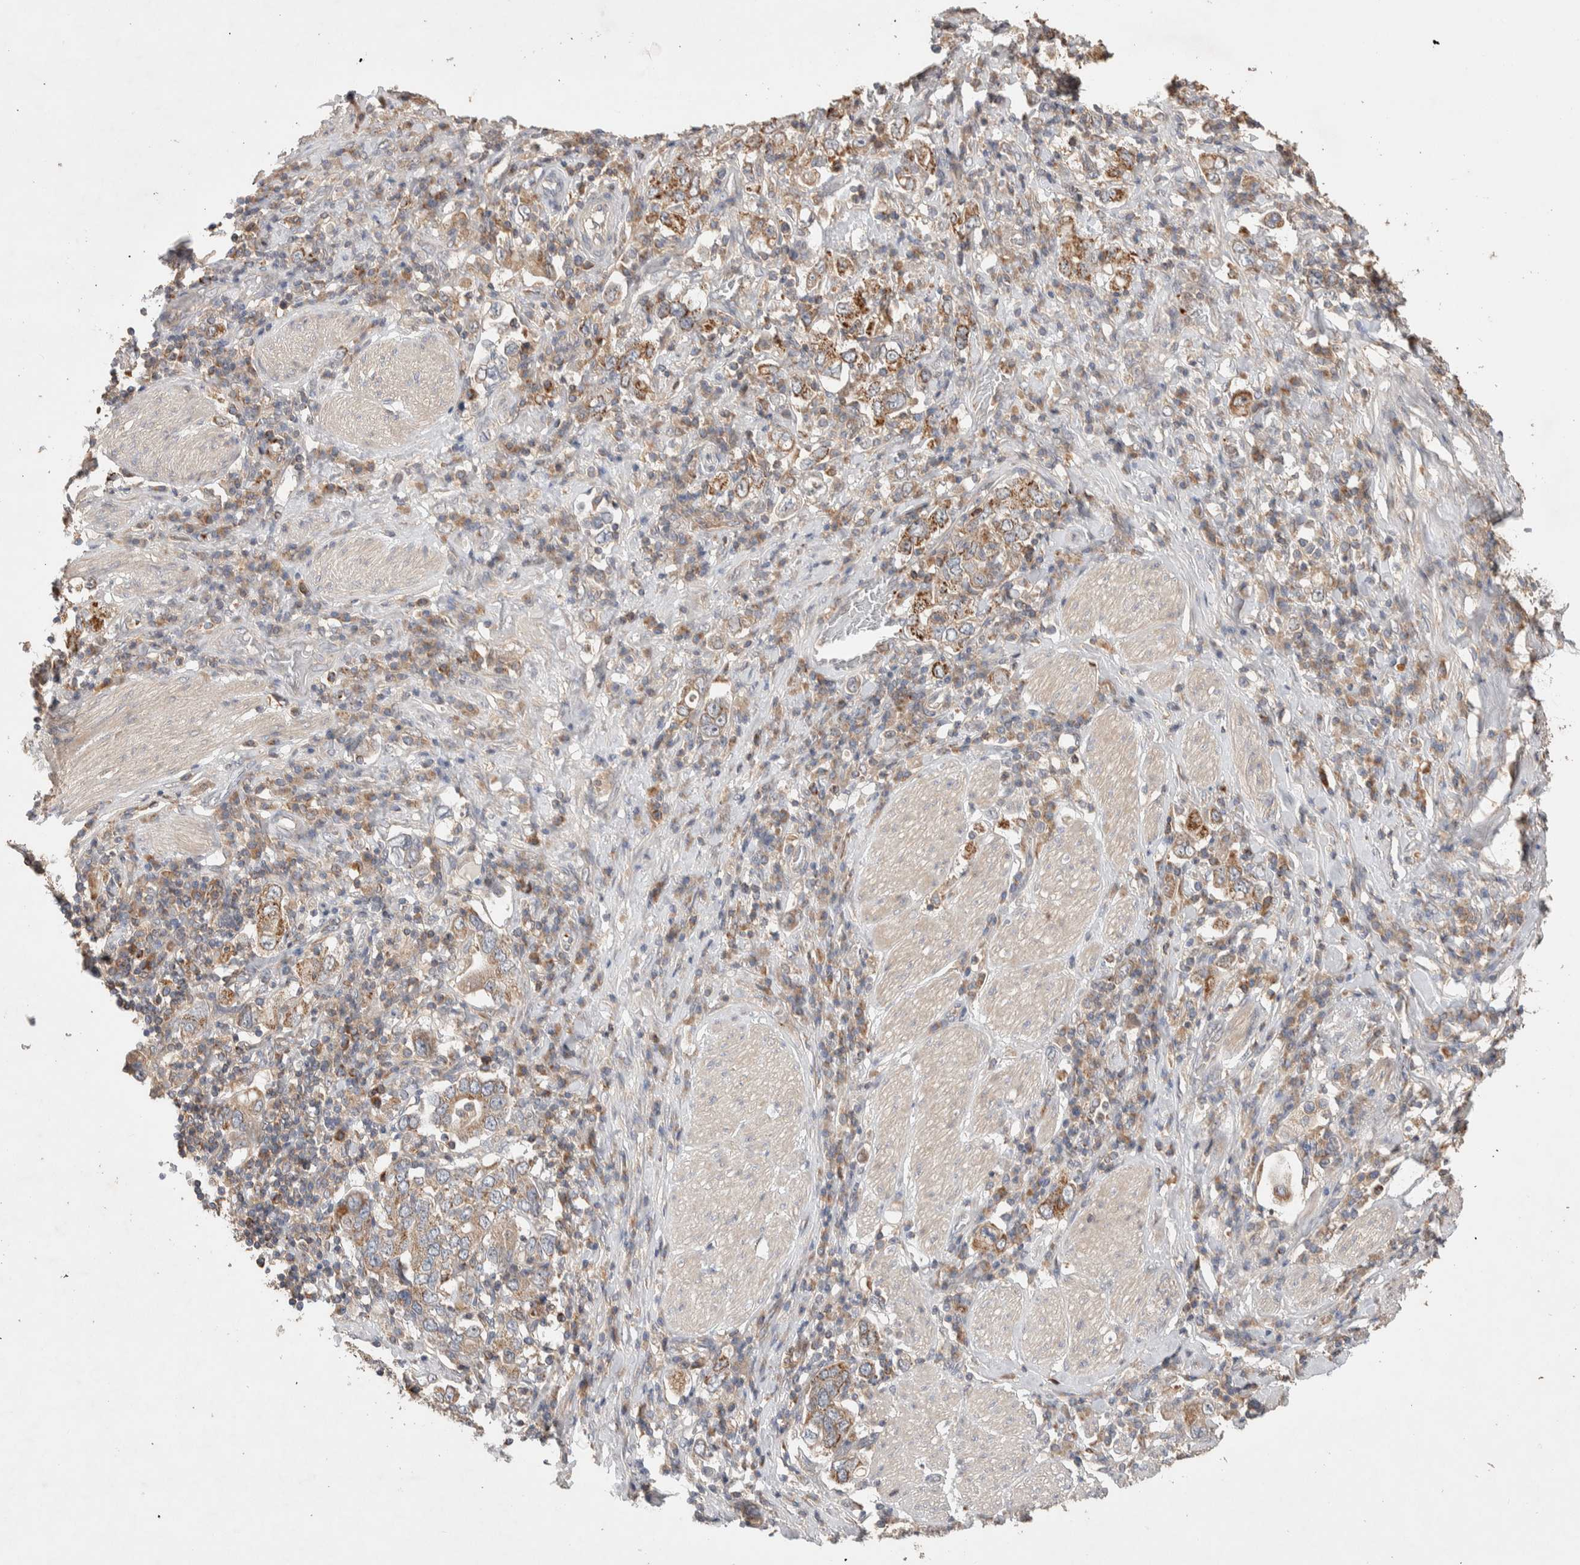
{"staining": {"intensity": "moderate", "quantity": ">75%", "location": "cytoplasmic/membranous"}, "tissue": "stomach cancer", "cell_type": "Tumor cells", "image_type": "cancer", "snomed": [{"axis": "morphology", "description": "Adenocarcinoma, NOS"}, {"axis": "topography", "description": "Stomach, upper"}], "caption": "Brown immunohistochemical staining in stomach adenocarcinoma exhibits moderate cytoplasmic/membranous staining in approximately >75% of tumor cells. (DAB (3,3'-diaminobenzidine) = brown stain, brightfield microscopy at high magnification).", "gene": "DEPTOR", "patient": {"sex": "male", "age": 62}}